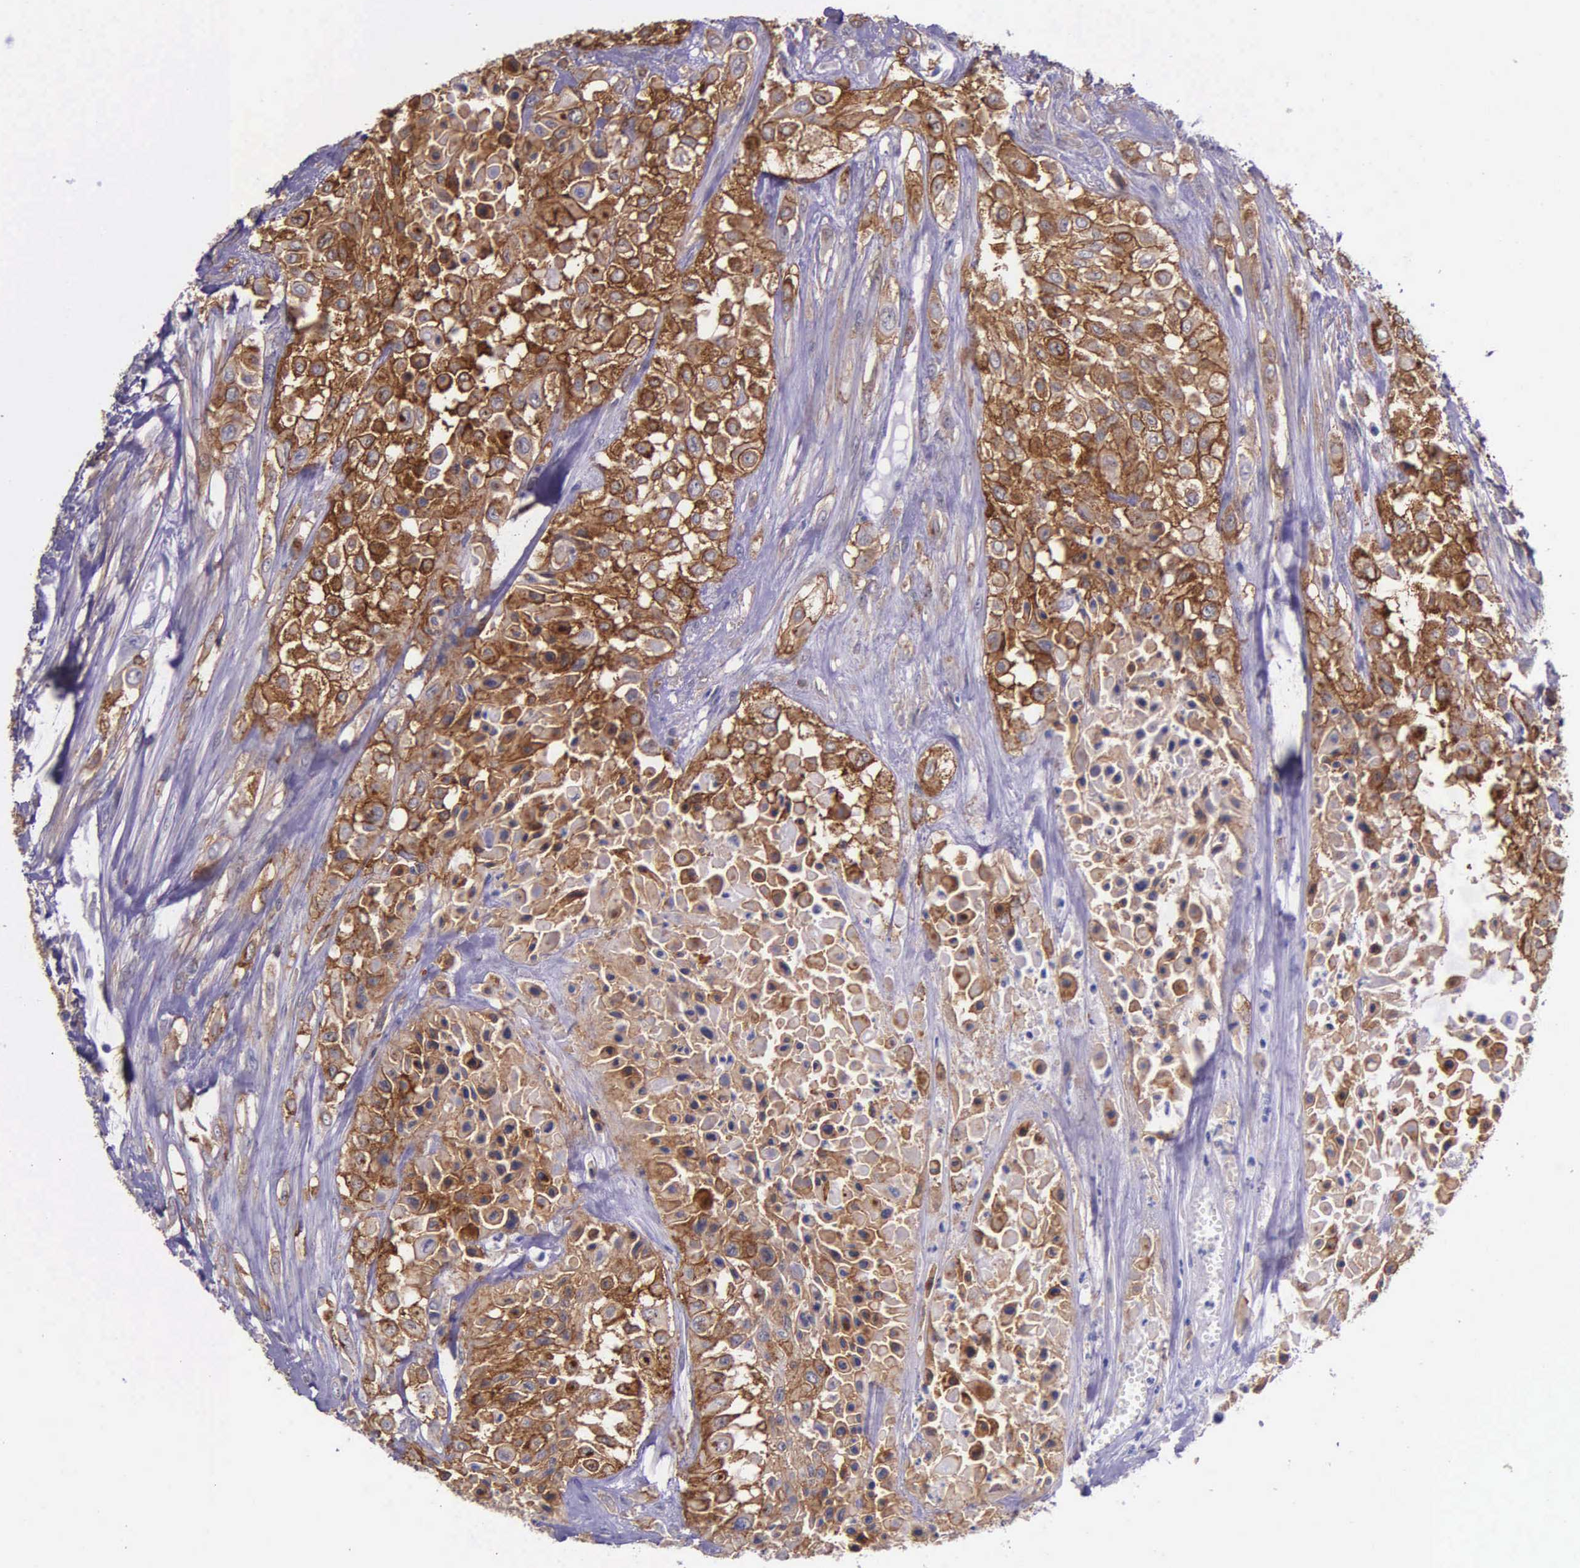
{"staining": {"intensity": "strong", "quantity": ">75%", "location": "cytoplasmic/membranous"}, "tissue": "urothelial cancer", "cell_type": "Tumor cells", "image_type": "cancer", "snomed": [{"axis": "morphology", "description": "Urothelial carcinoma, High grade"}, {"axis": "topography", "description": "Urinary bladder"}], "caption": "A brown stain shows strong cytoplasmic/membranous staining of a protein in human urothelial carcinoma (high-grade) tumor cells.", "gene": "AHNAK2", "patient": {"sex": "male", "age": 57}}